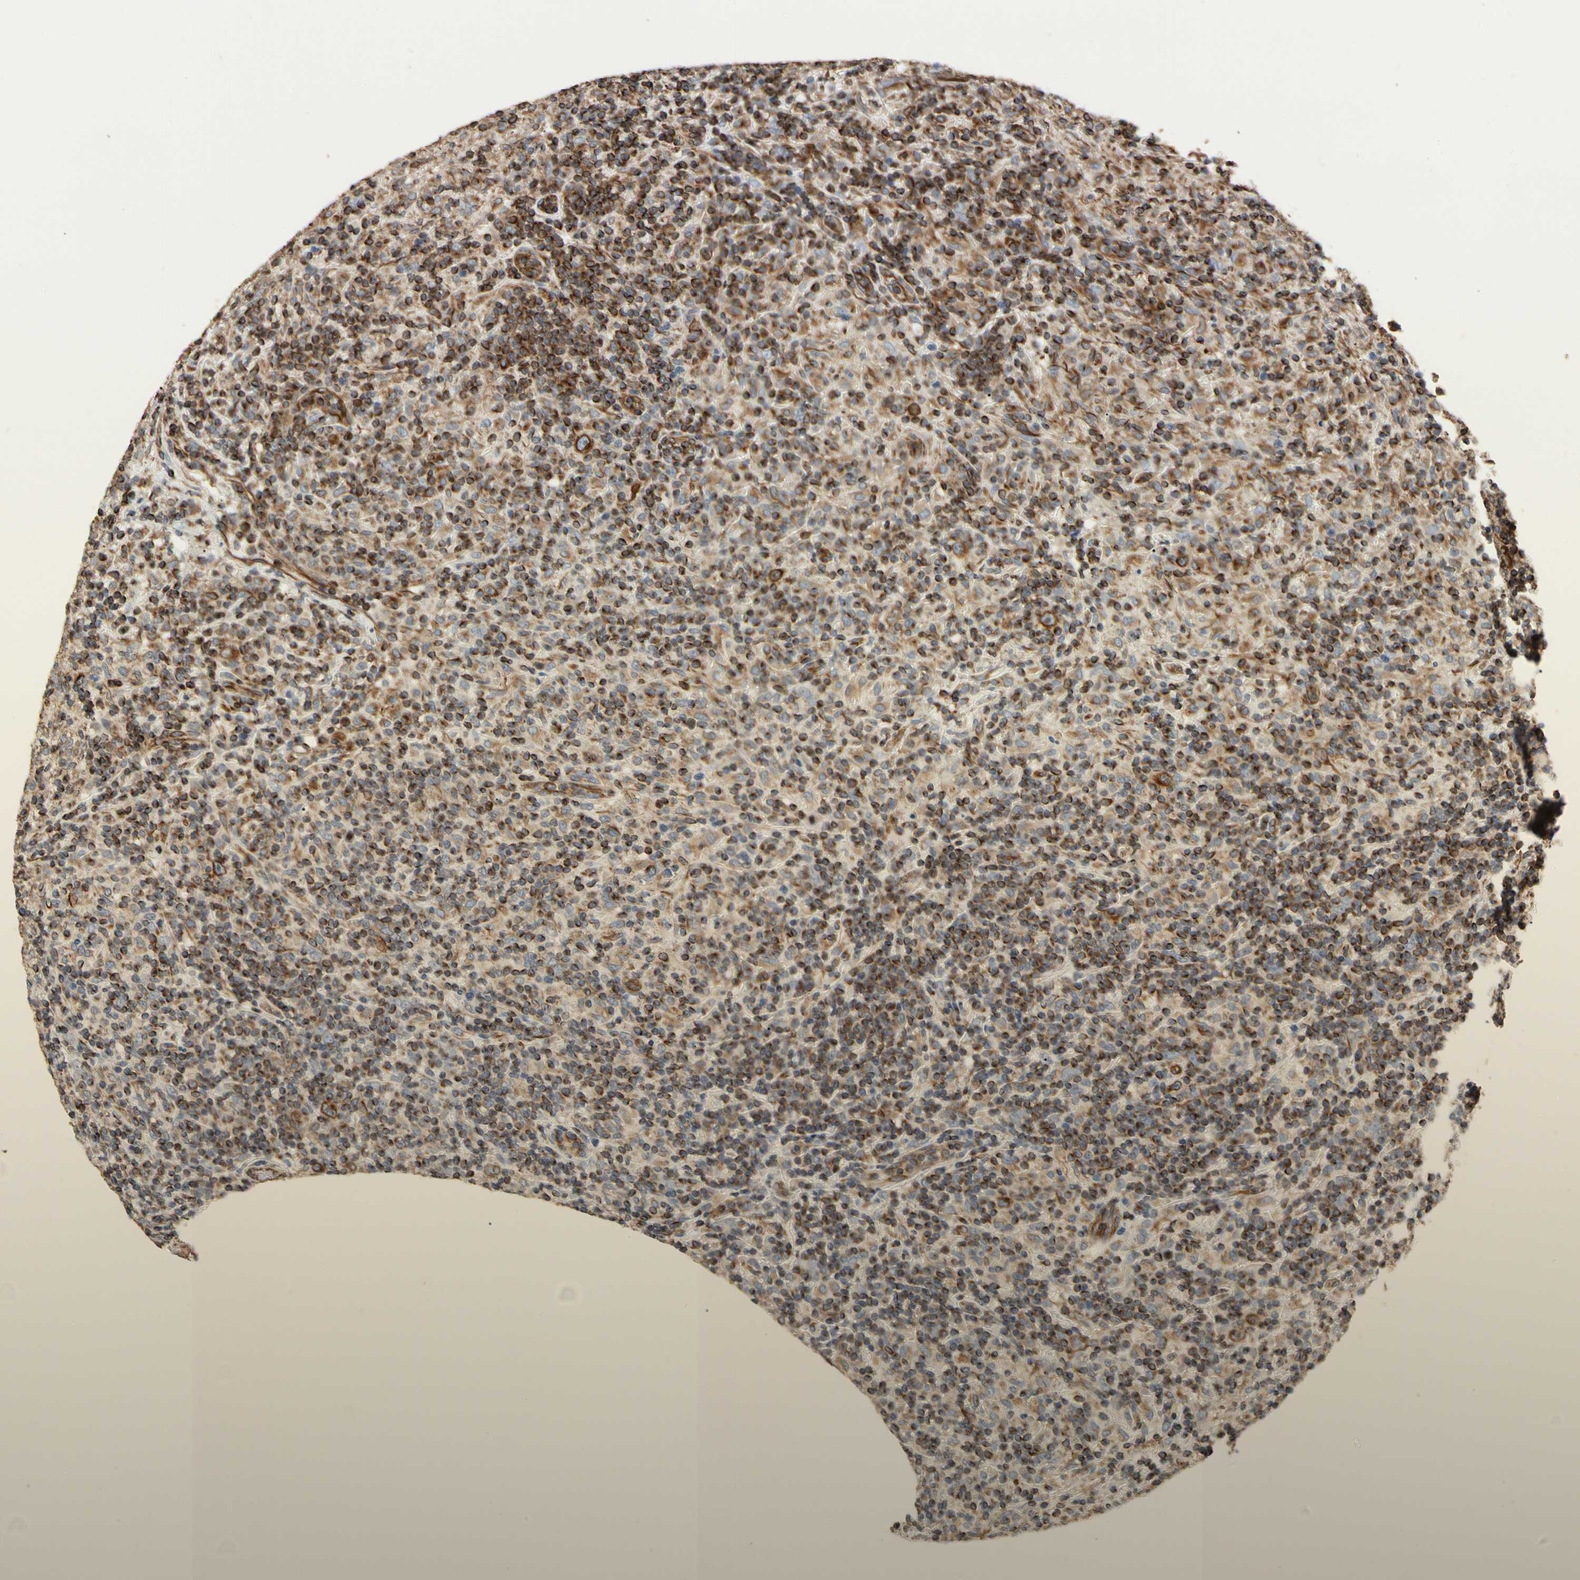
{"staining": {"intensity": "moderate", "quantity": "25%-75%", "location": "cytoplasmic/membranous"}, "tissue": "lymphoma", "cell_type": "Tumor cells", "image_type": "cancer", "snomed": [{"axis": "morphology", "description": "Hodgkin's disease, NOS"}, {"axis": "topography", "description": "Lymph node"}], "caption": "IHC histopathology image of neoplastic tissue: human lymphoma stained using immunohistochemistry (IHC) exhibits medium levels of moderate protein expression localized specifically in the cytoplasmic/membranous of tumor cells, appearing as a cytoplasmic/membranous brown color.", "gene": "TUBA1A", "patient": {"sex": "male", "age": 70}}